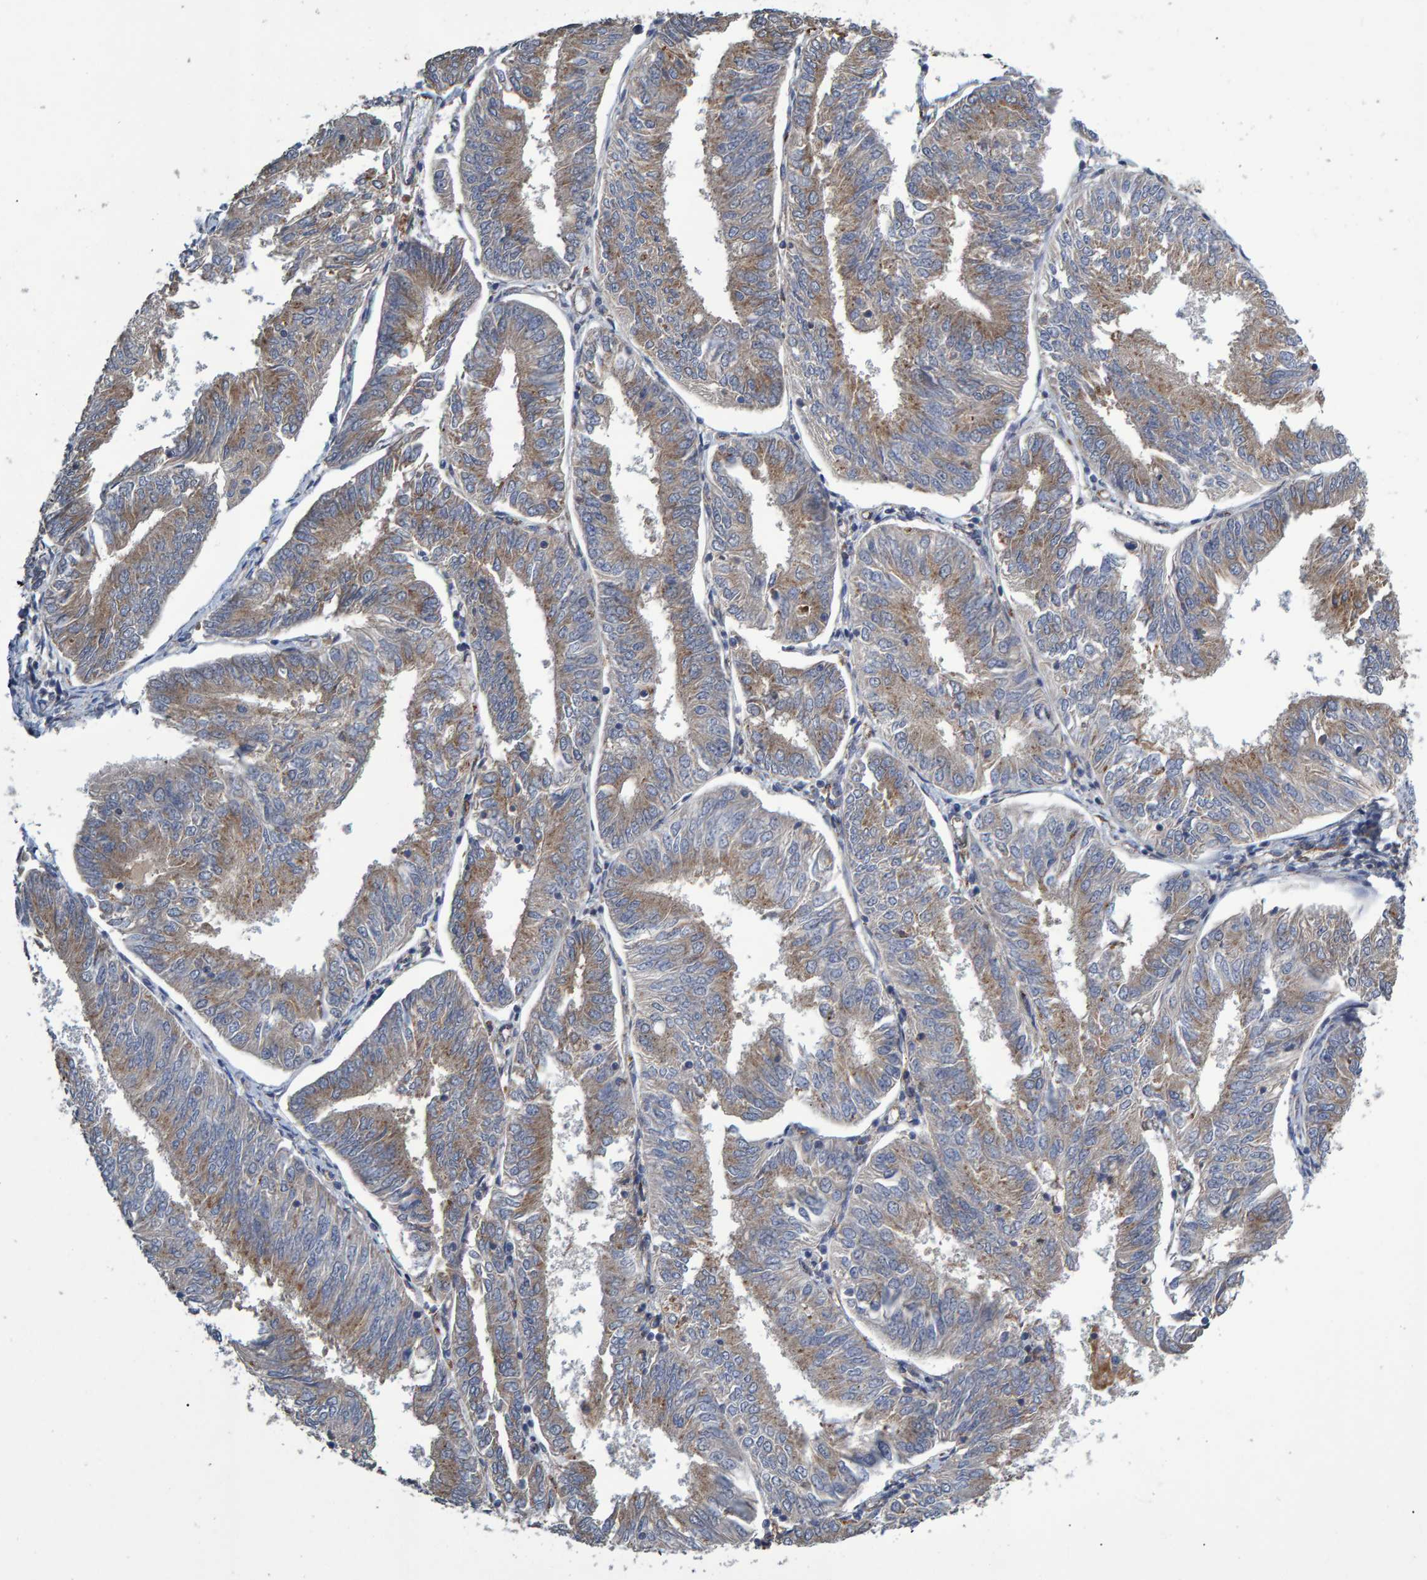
{"staining": {"intensity": "weak", "quantity": ">75%", "location": "cytoplasmic/membranous"}, "tissue": "endometrial cancer", "cell_type": "Tumor cells", "image_type": "cancer", "snomed": [{"axis": "morphology", "description": "Adenocarcinoma, NOS"}, {"axis": "topography", "description": "Endometrium"}], "caption": "An image showing weak cytoplasmic/membranous expression in about >75% of tumor cells in endometrial cancer (adenocarcinoma), as visualized by brown immunohistochemical staining.", "gene": "SLIT2", "patient": {"sex": "female", "age": 58}}